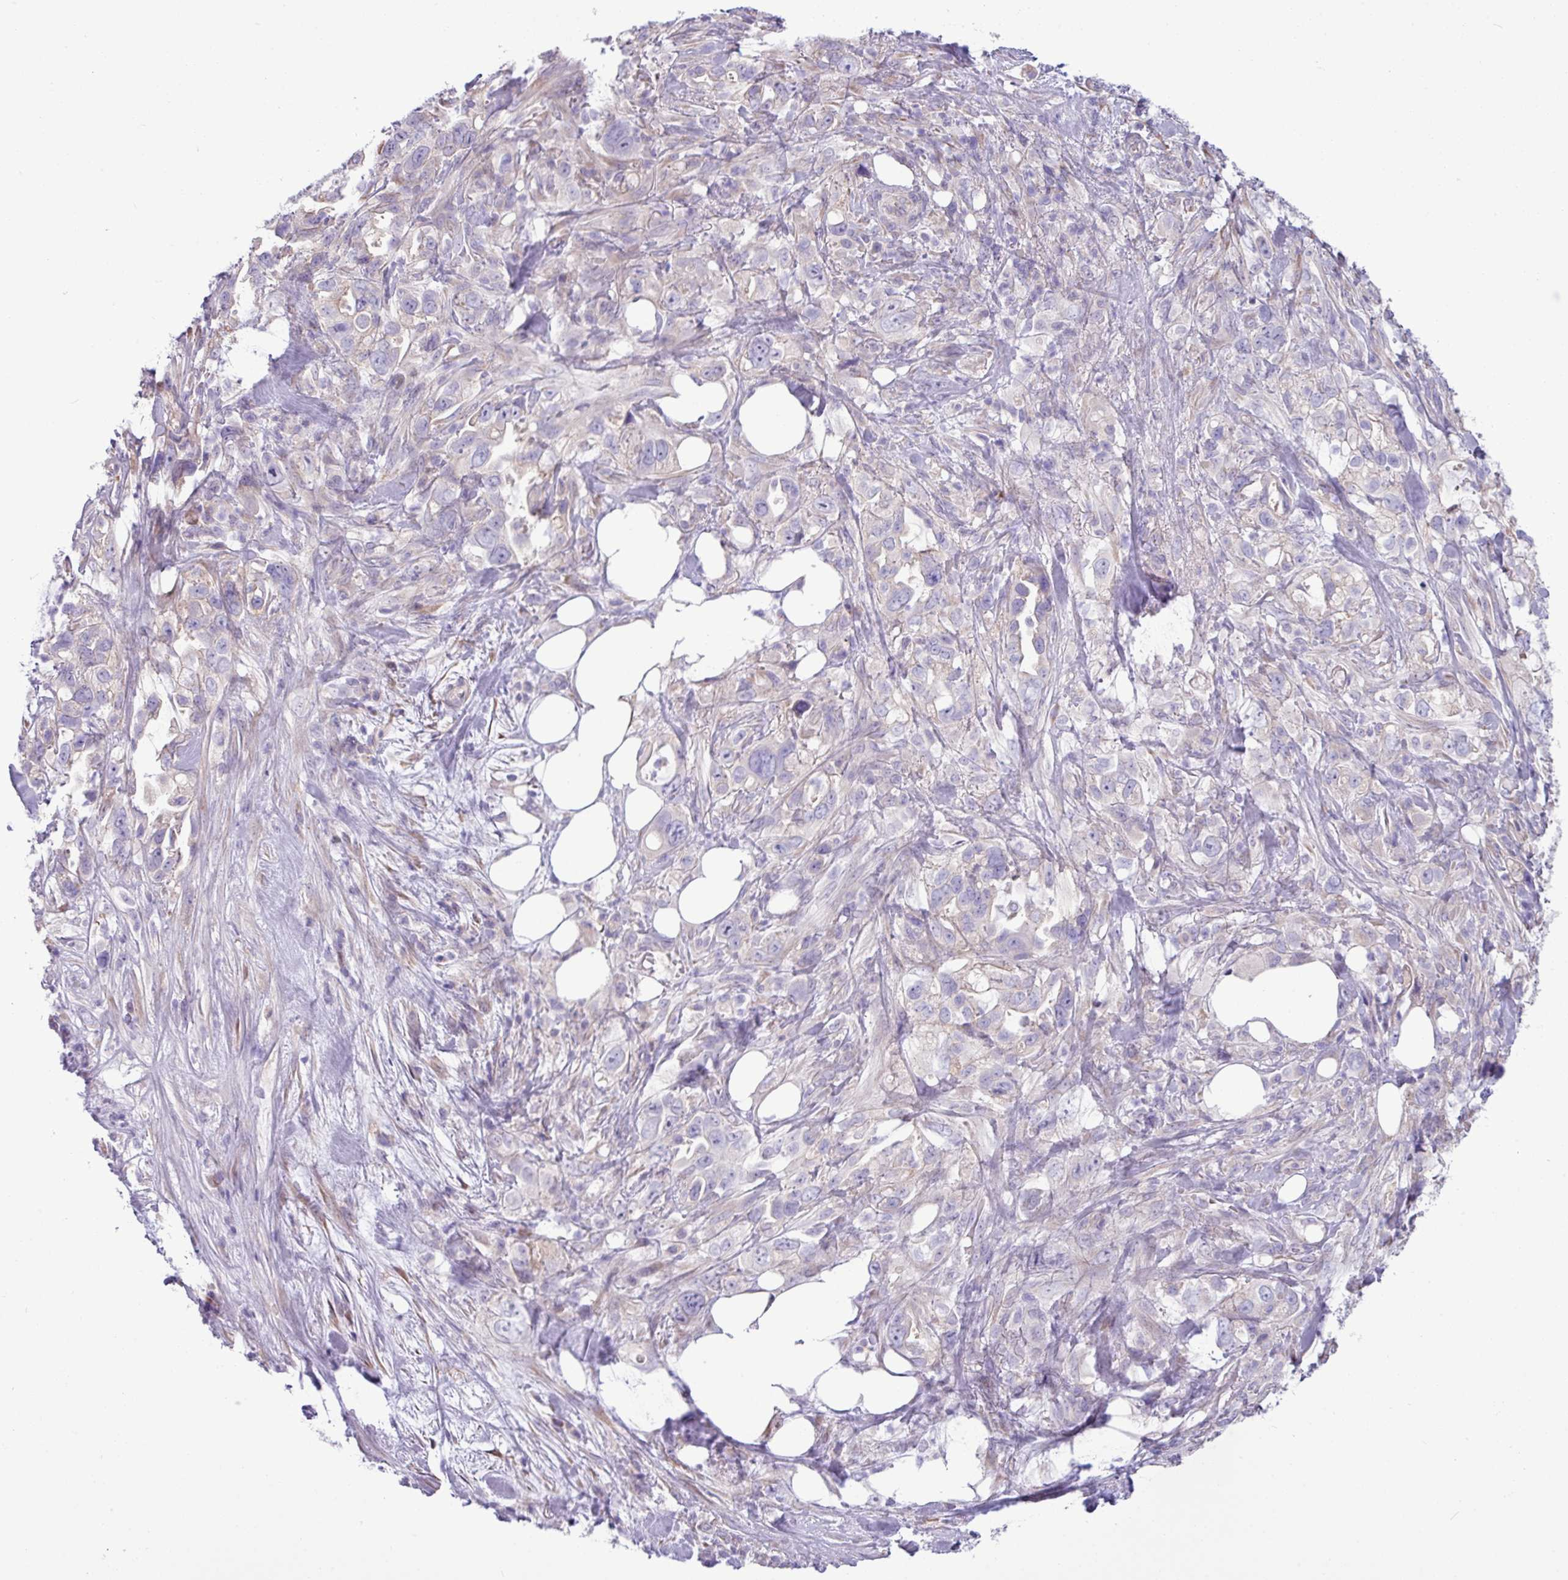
{"staining": {"intensity": "negative", "quantity": "none", "location": "none"}, "tissue": "pancreatic cancer", "cell_type": "Tumor cells", "image_type": "cancer", "snomed": [{"axis": "morphology", "description": "Adenocarcinoma, NOS"}, {"axis": "topography", "description": "Pancreas"}], "caption": "An image of human pancreatic cancer (adenocarcinoma) is negative for staining in tumor cells. (Immunohistochemistry, brightfield microscopy, high magnification).", "gene": "IRGC", "patient": {"sex": "female", "age": 61}}